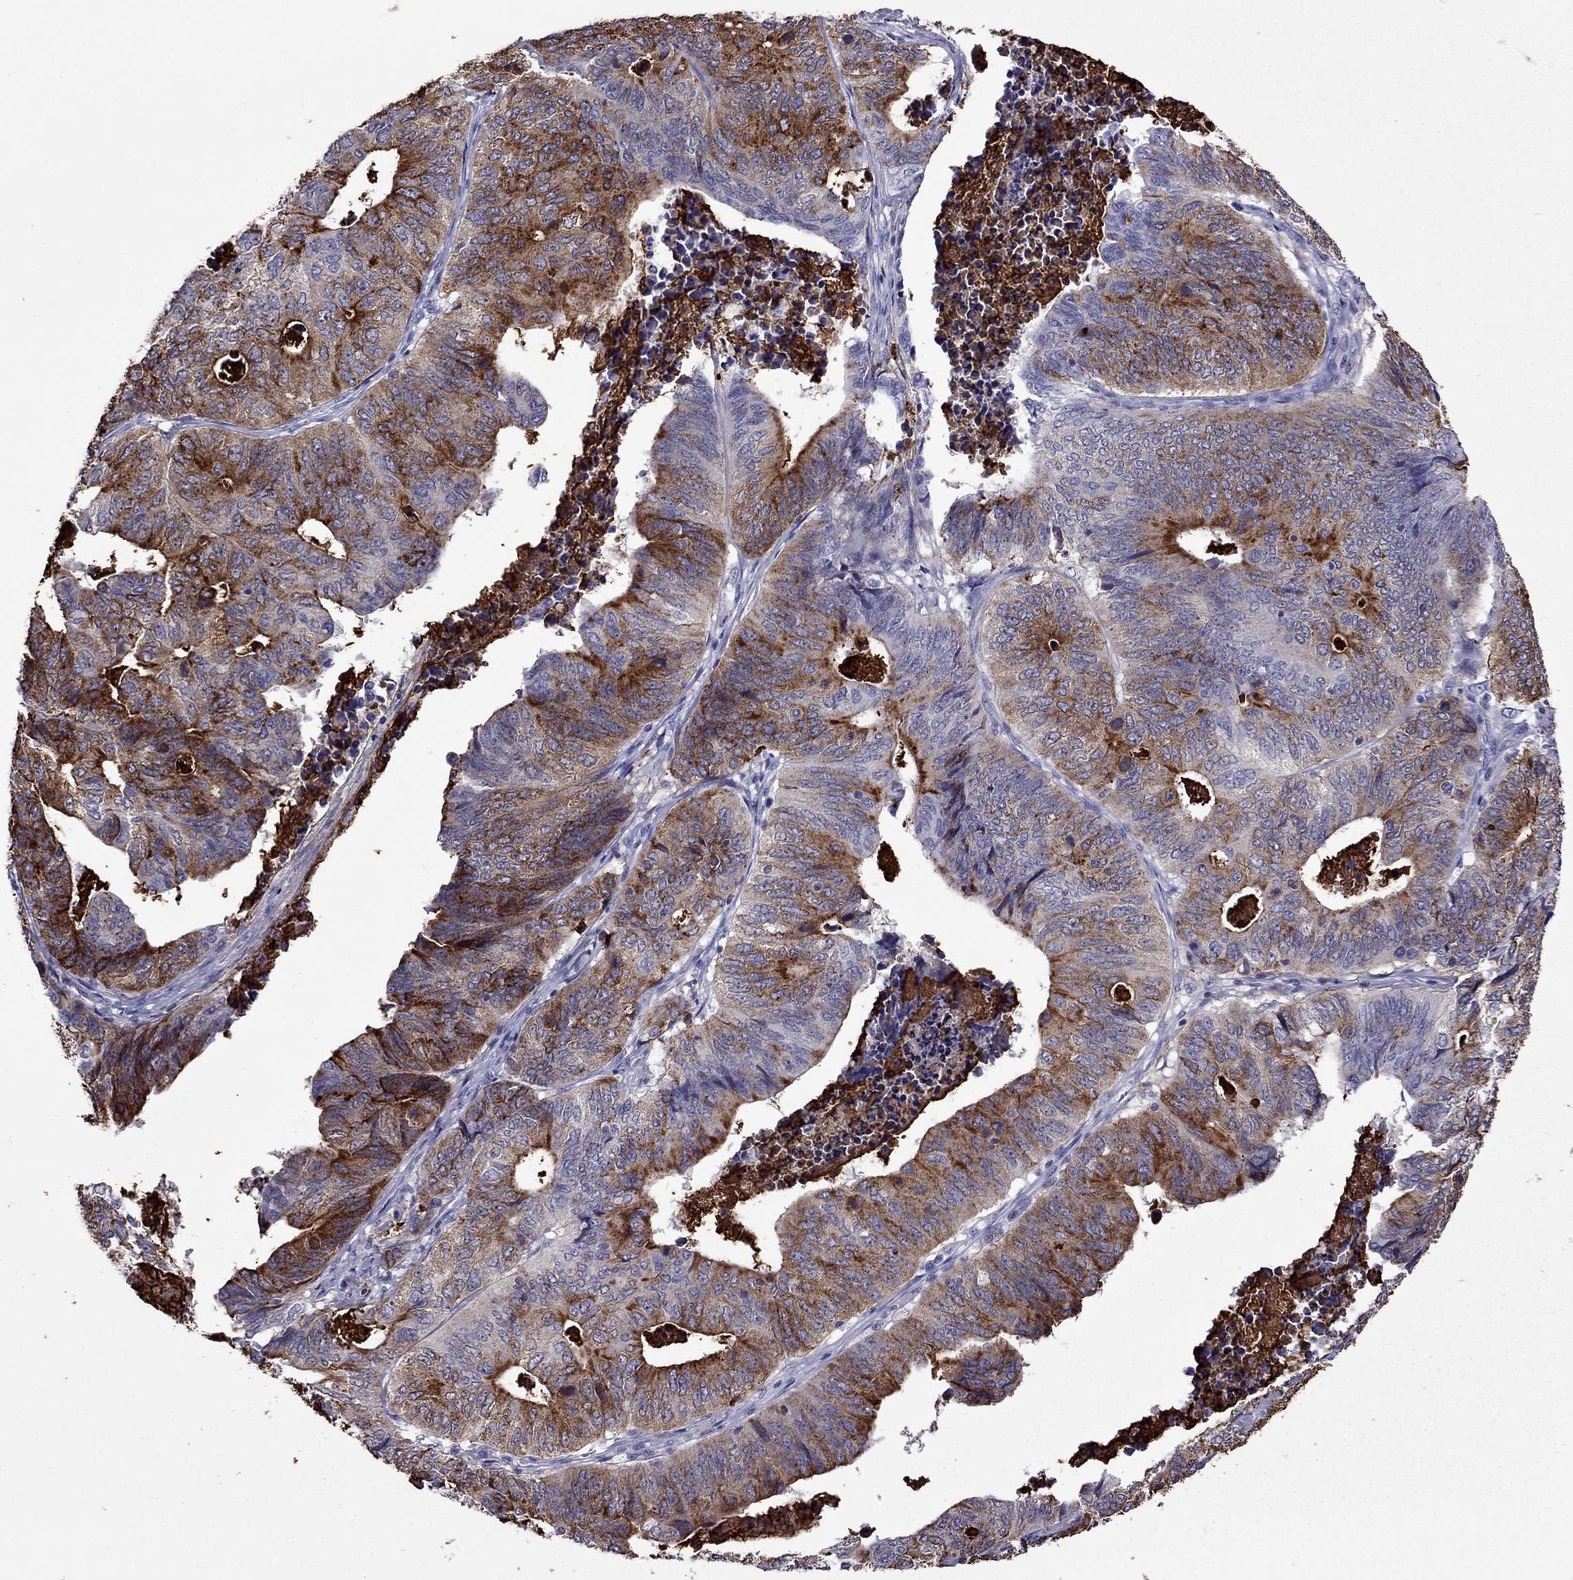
{"staining": {"intensity": "strong", "quantity": "25%-75%", "location": "cytoplasmic/membranous"}, "tissue": "stomach cancer", "cell_type": "Tumor cells", "image_type": "cancer", "snomed": [{"axis": "morphology", "description": "Adenocarcinoma, NOS"}, {"axis": "topography", "description": "Stomach, upper"}], "caption": "Immunohistochemistry of adenocarcinoma (stomach) exhibits high levels of strong cytoplasmic/membranous staining in approximately 25%-75% of tumor cells.", "gene": "OLFM4", "patient": {"sex": "female", "age": 67}}